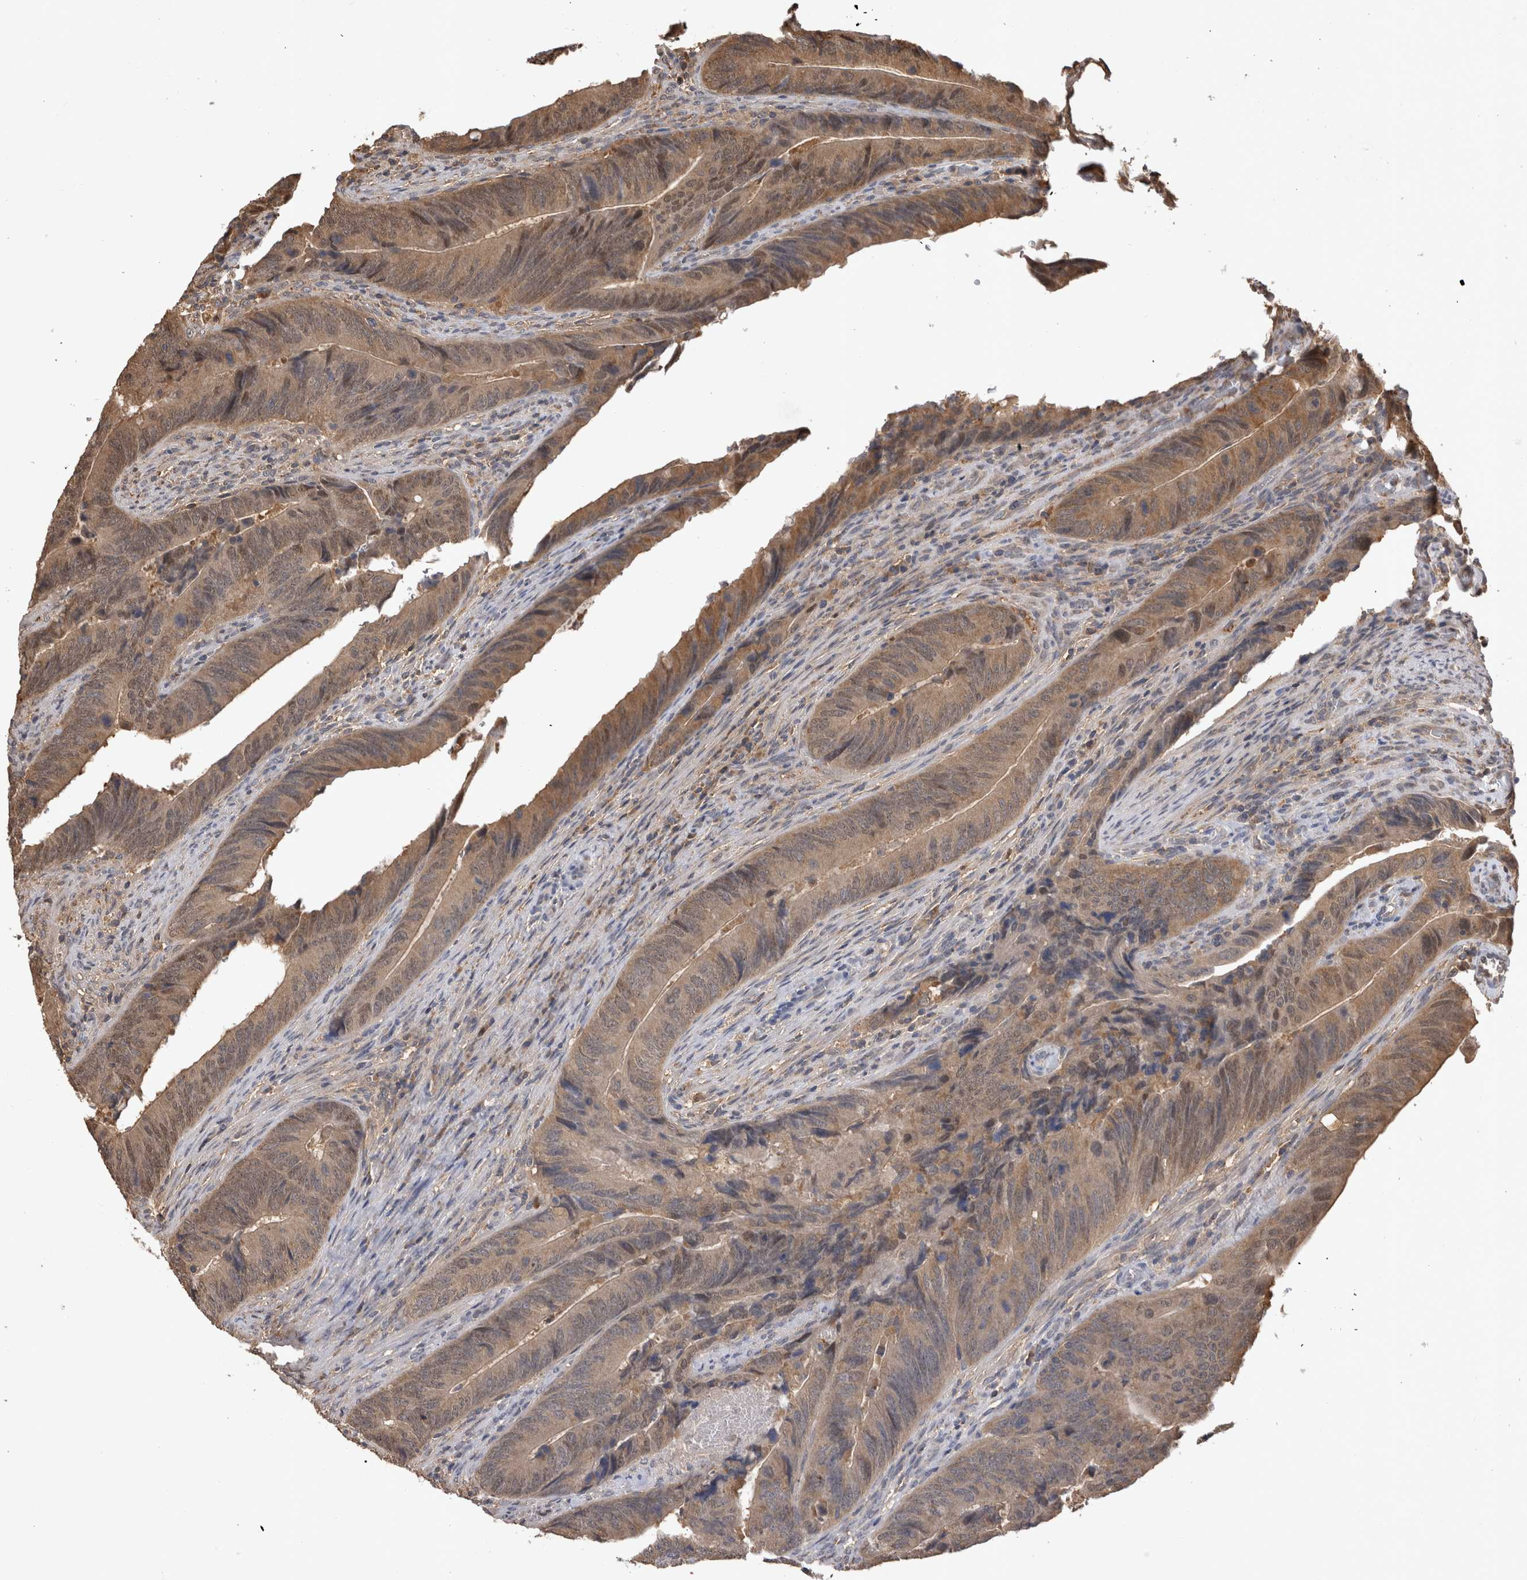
{"staining": {"intensity": "weak", "quantity": ">75%", "location": "cytoplasmic/membranous"}, "tissue": "colorectal cancer", "cell_type": "Tumor cells", "image_type": "cancer", "snomed": [{"axis": "morphology", "description": "Normal tissue, NOS"}, {"axis": "morphology", "description": "Adenocarcinoma, NOS"}, {"axis": "topography", "description": "Colon"}], "caption": "The histopathology image shows staining of colorectal cancer, revealing weak cytoplasmic/membranous protein positivity (brown color) within tumor cells. (DAB (3,3'-diaminobenzidine) IHC with brightfield microscopy, high magnification).", "gene": "PREP", "patient": {"sex": "male", "age": 56}}